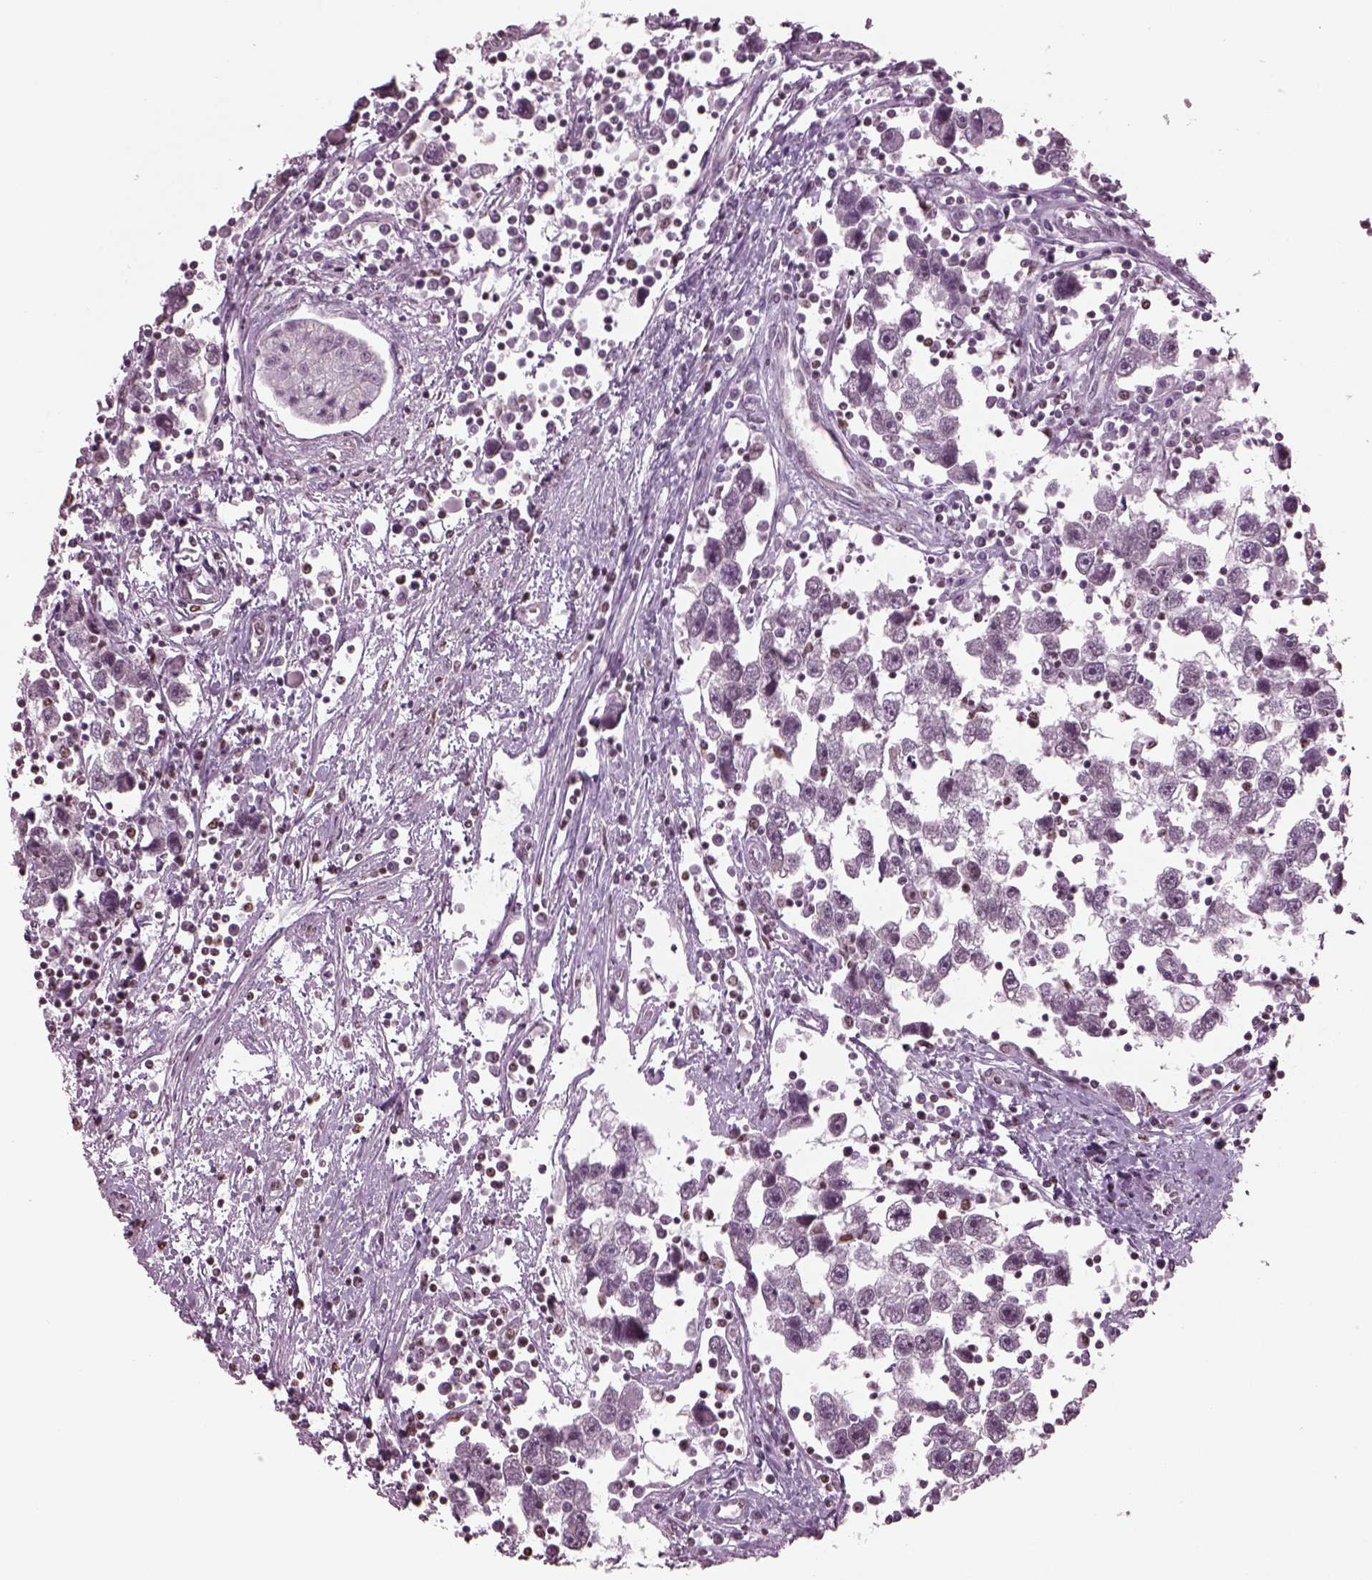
{"staining": {"intensity": "negative", "quantity": "none", "location": "none"}, "tissue": "testis cancer", "cell_type": "Tumor cells", "image_type": "cancer", "snomed": [{"axis": "morphology", "description": "Seminoma, NOS"}, {"axis": "topography", "description": "Testis"}], "caption": "IHC of seminoma (testis) shows no expression in tumor cells. The staining was performed using DAB (3,3'-diaminobenzidine) to visualize the protein expression in brown, while the nuclei were stained in blue with hematoxylin (Magnification: 20x).", "gene": "RUVBL2", "patient": {"sex": "male", "age": 30}}